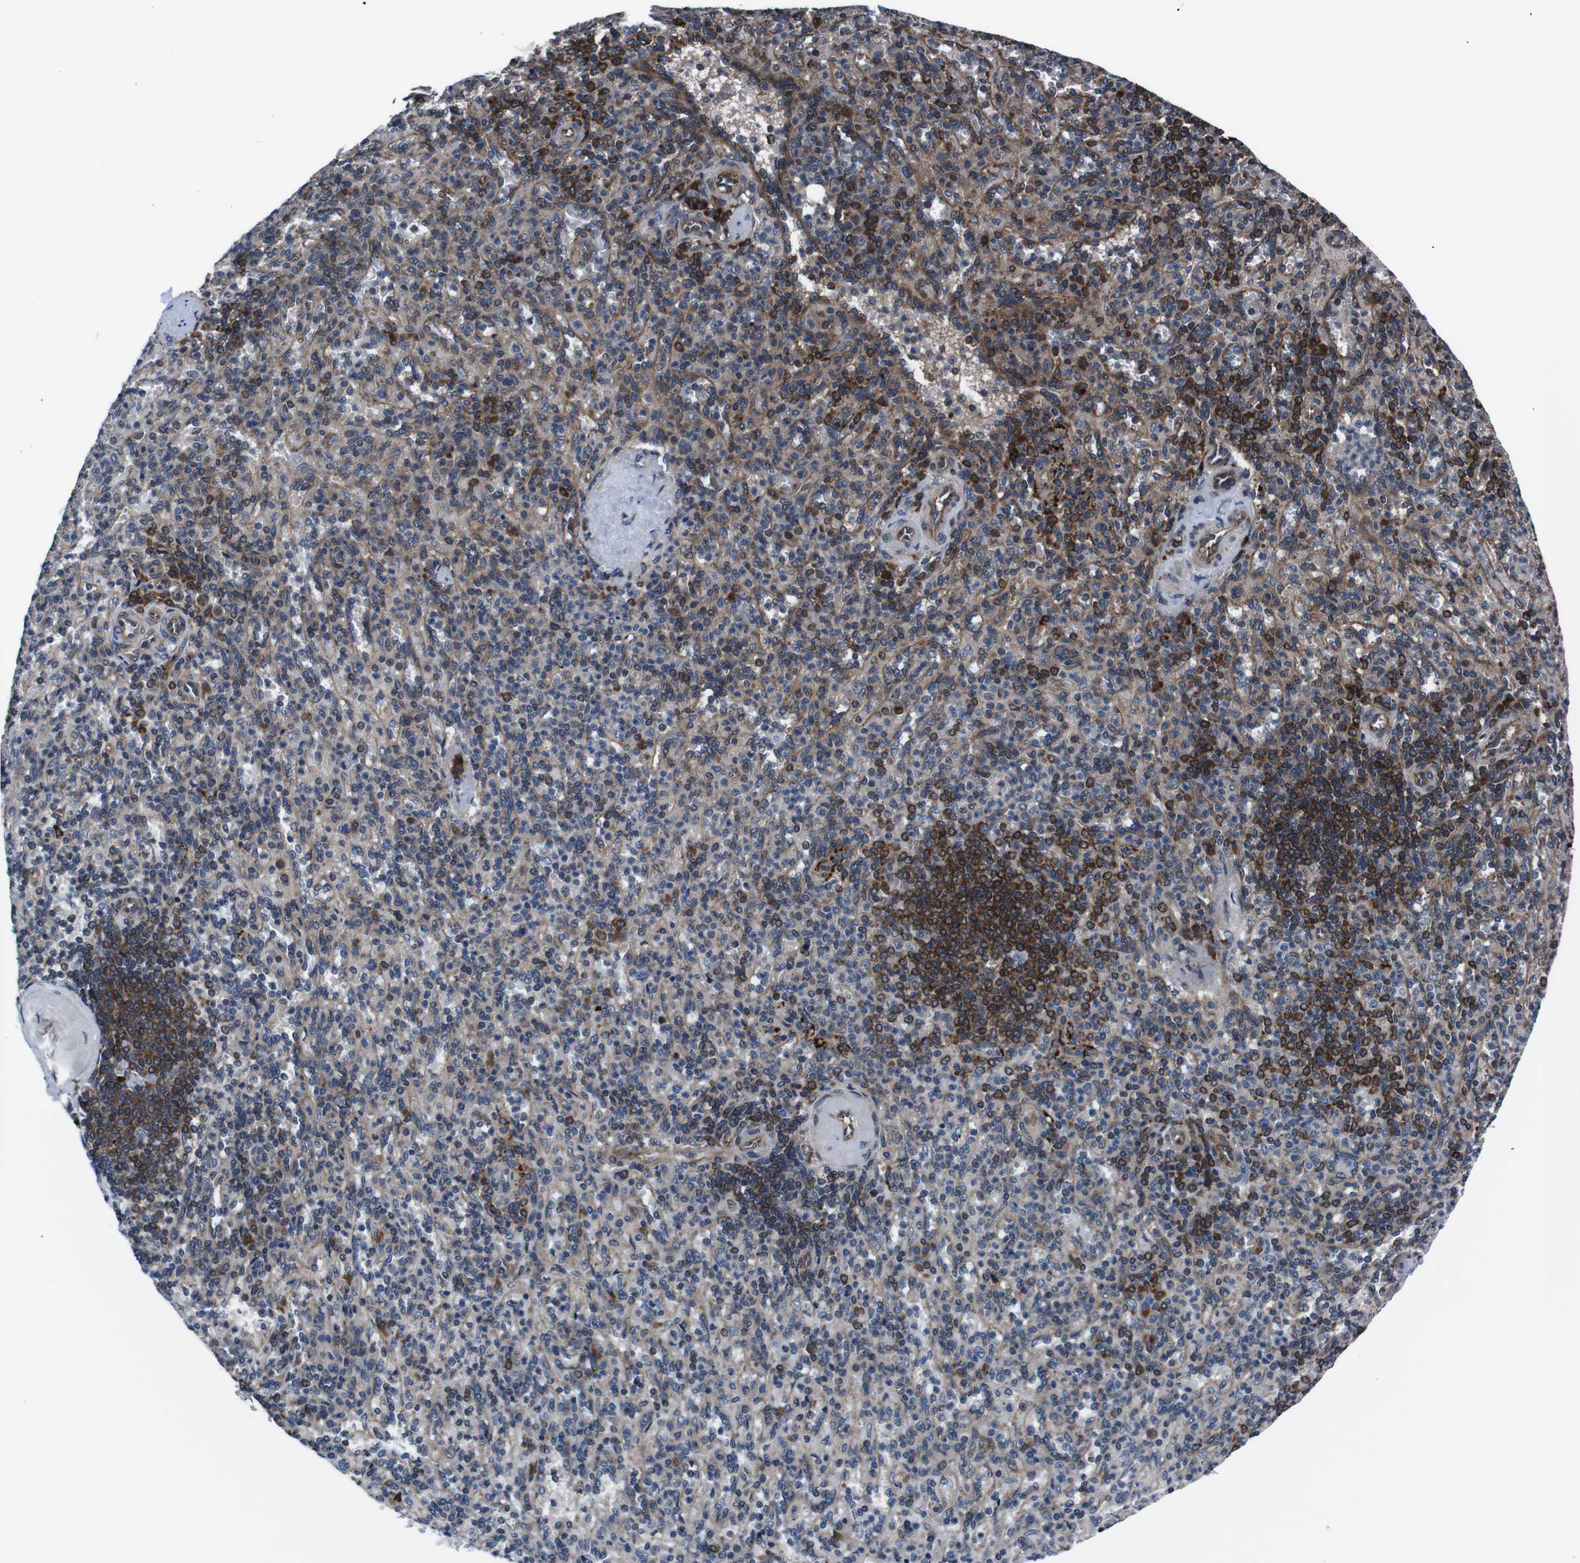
{"staining": {"intensity": "strong", "quantity": "<25%", "location": "cytoplasmic/membranous"}, "tissue": "spleen", "cell_type": "Cells in red pulp", "image_type": "normal", "snomed": [{"axis": "morphology", "description": "Normal tissue, NOS"}, {"axis": "topography", "description": "Spleen"}], "caption": "This is an image of IHC staining of unremarkable spleen, which shows strong positivity in the cytoplasmic/membranous of cells in red pulp.", "gene": "EIF4A2", "patient": {"sex": "female", "age": 74}}